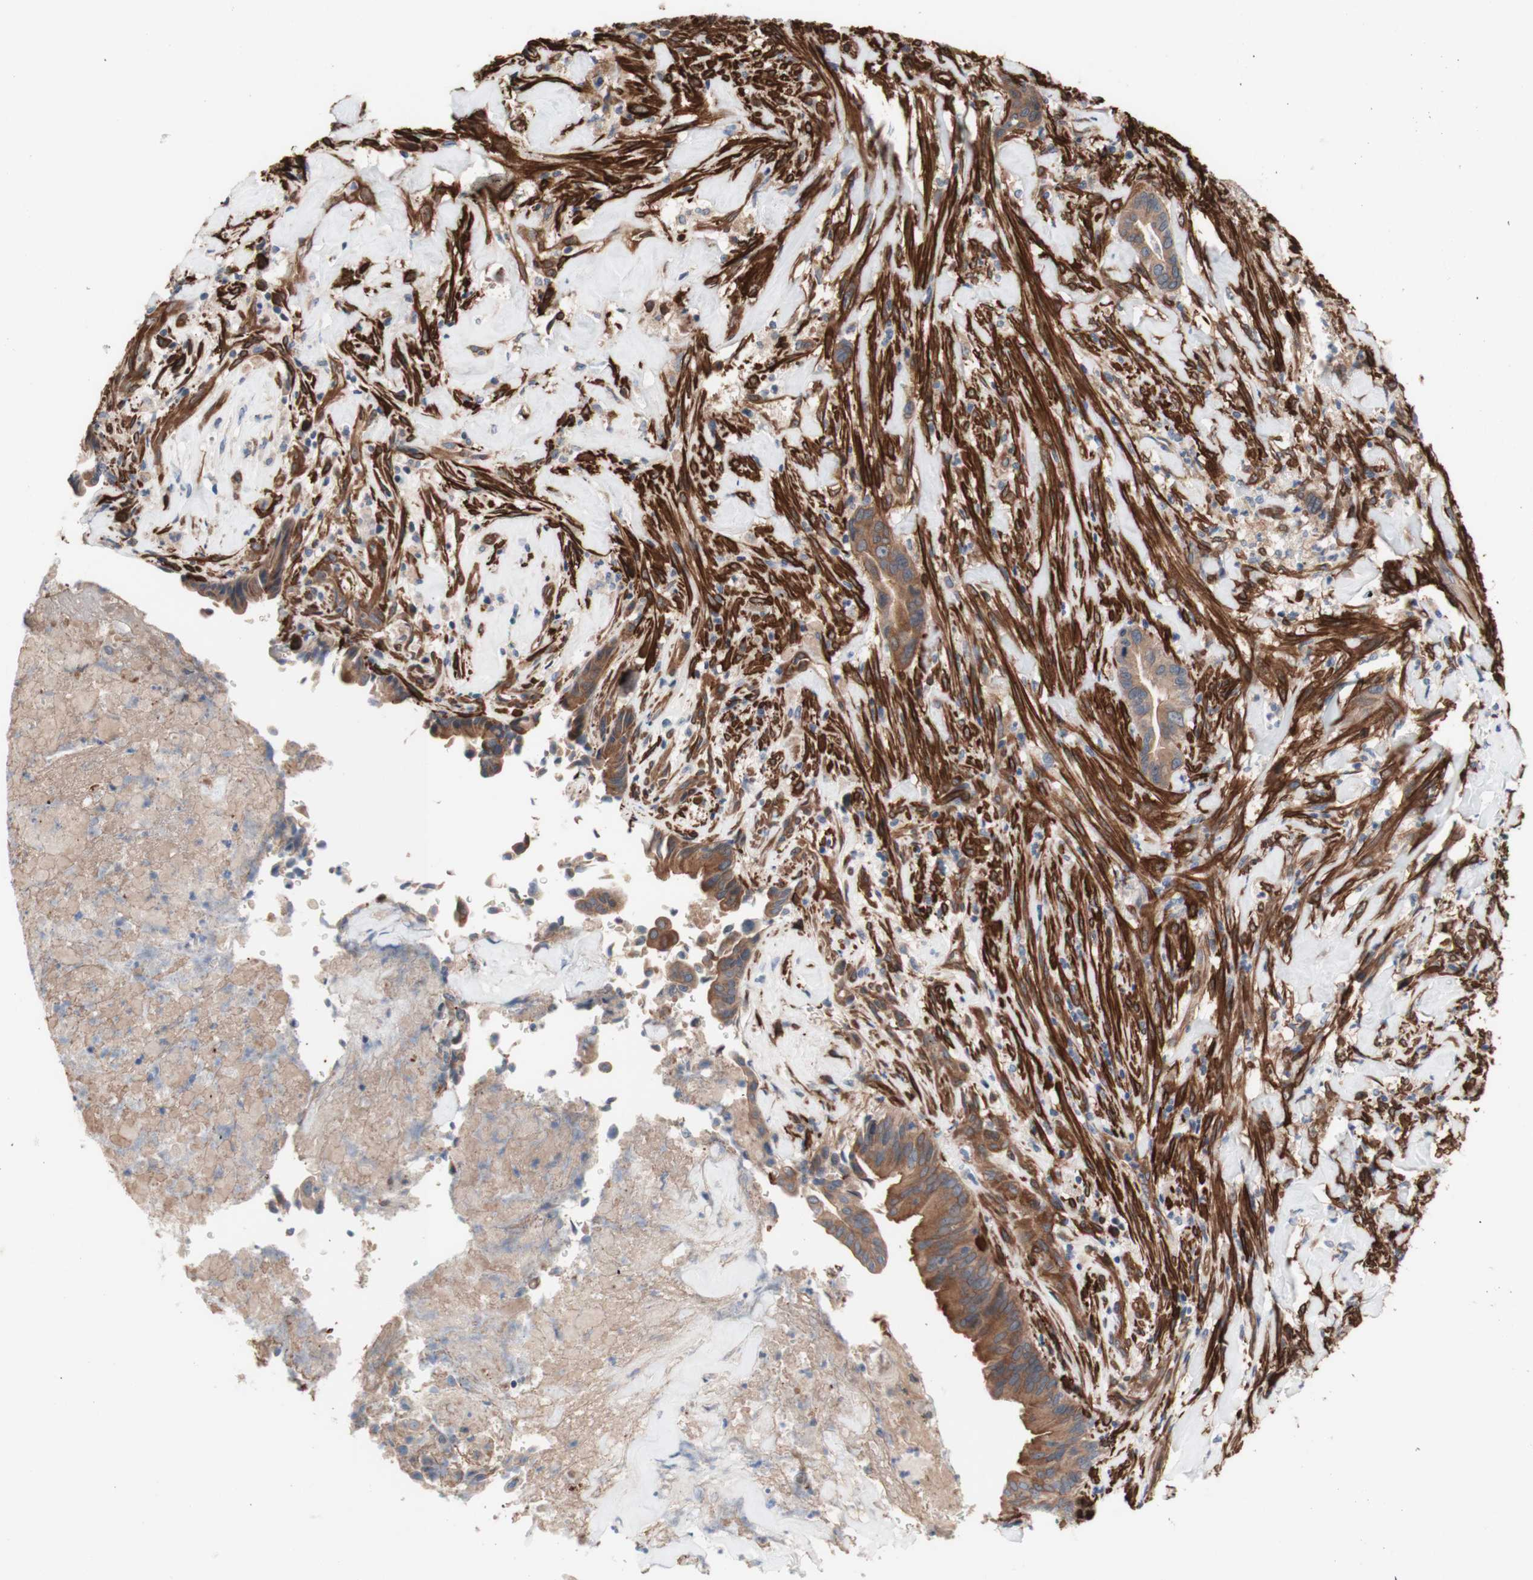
{"staining": {"intensity": "weak", "quantity": ">75%", "location": "cytoplasmic/membranous"}, "tissue": "liver cancer", "cell_type": "Tumor cells", "image_type": "cancer", "snomed": [{"axis": "morphology", "description": "Cholangiocarcinoma"}, {"axis": "topography", "description": "Liver"}], "caption": "IHC staining of liver cholangiocarcinoma, which displays low levels of weak cytoplasmic/membranous staining in approximately >75% of tumor cells indicating weak cytoplasmic/membranous protein positivity. The staining was performed using DAB (3,3'-diaminobenzidine) (brown) for protein detection and nuclei were counterstained in hematoxylin (blue).", "gene": "CNN3", "patient": {"sex": "female", "age": 67}}